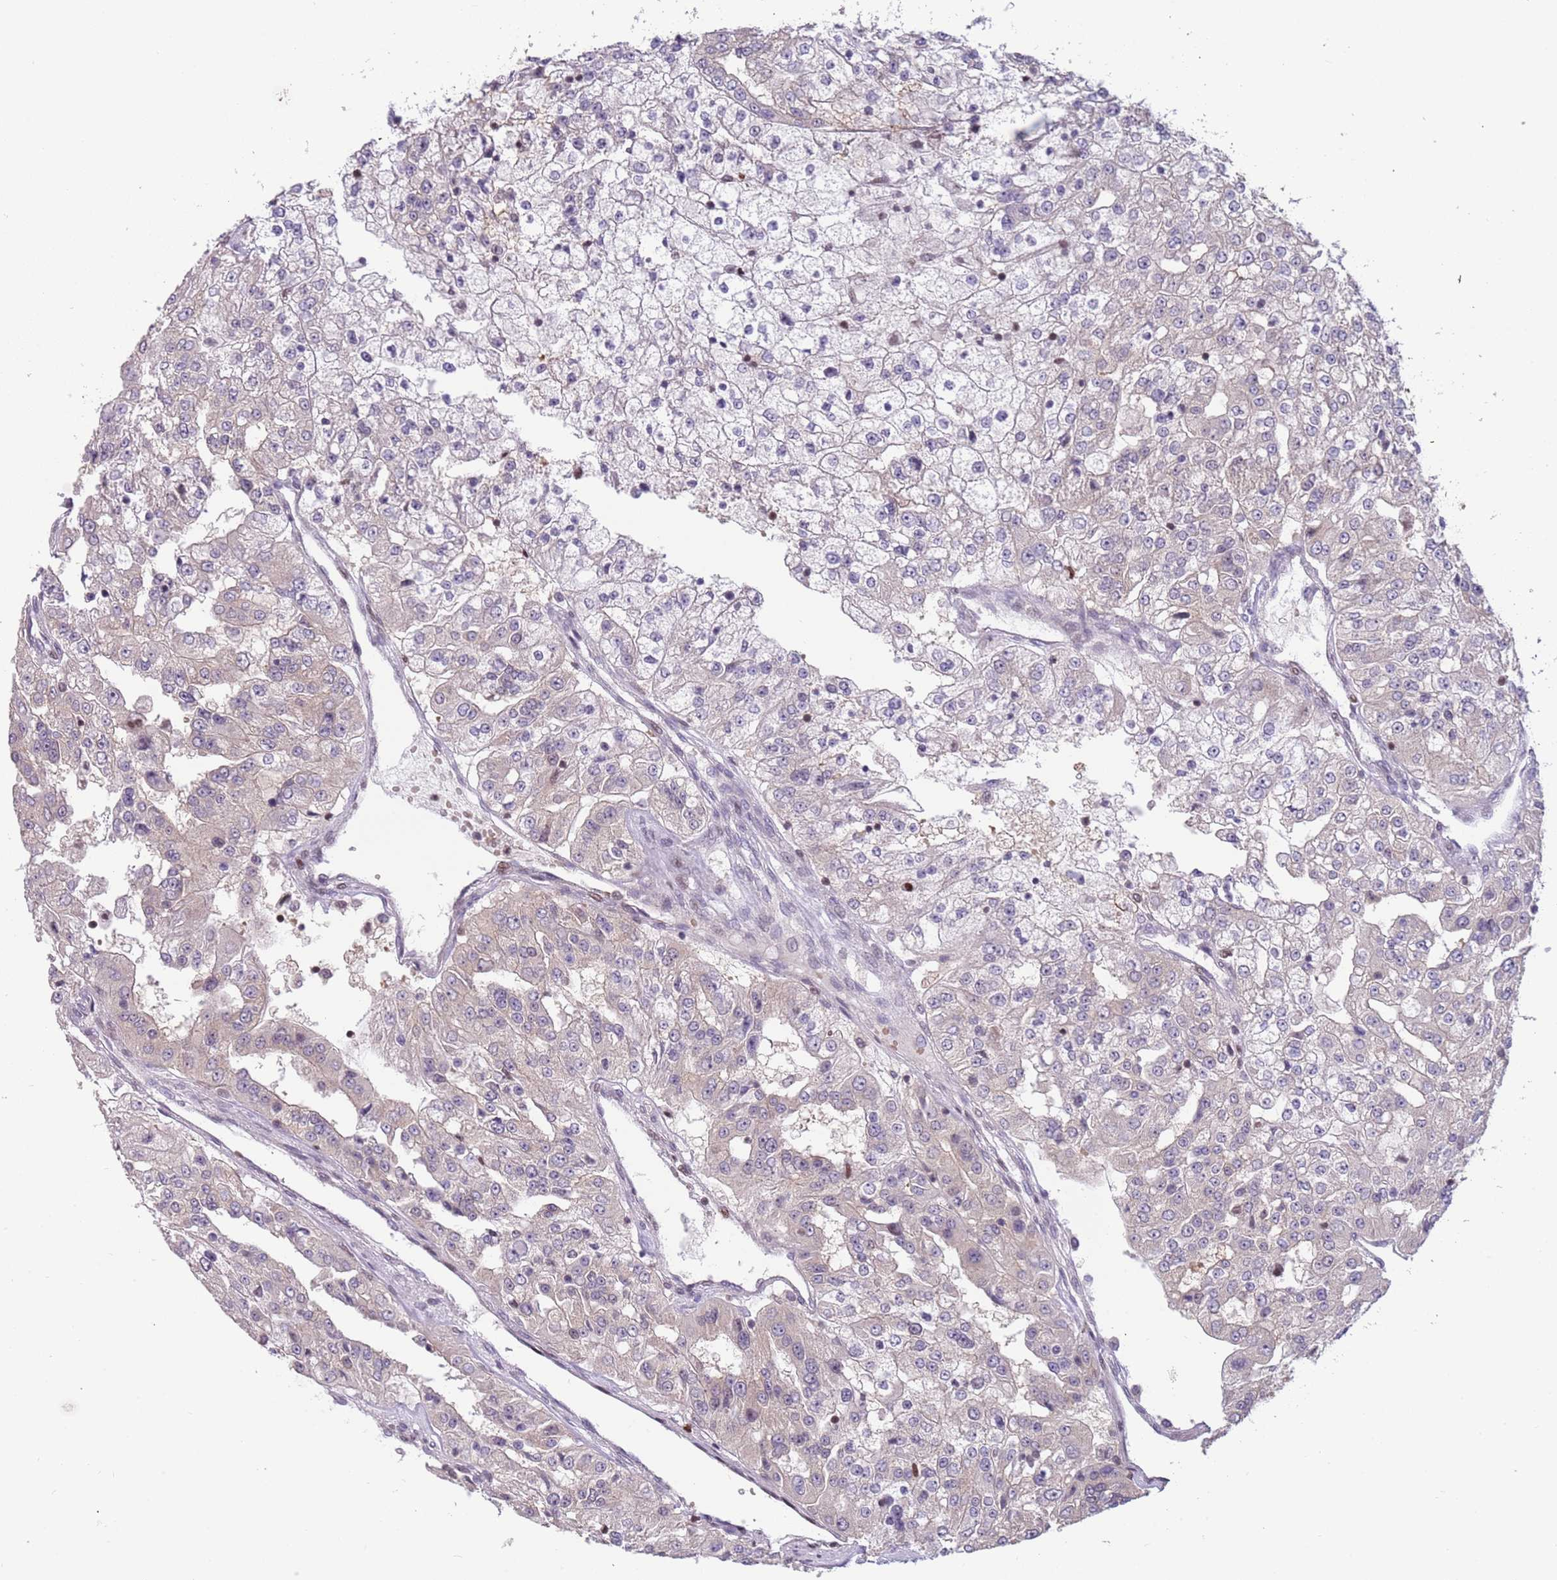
{"staining": {"intensity": "negative", "quantity": "none", "location": "none"}, "tissue": "renal cancer", "cell_type": "Tumor cells", "image_type": "cancer", "snomed": [{"axis": "morphology", "description": "Adenocarcinoma, NOS"}, {"axis": "topography", "description": "Kidney"}], "caption": "Tumor cells are negative for protein expression in human adenocarcinoma (renal). (DAB (3,3'-diaminobenzidine) IHC visualized using brightfield microscopy, high magnification).", "gene": "ARHGEF5", "patient": {"sex": "female", "age": 63}}